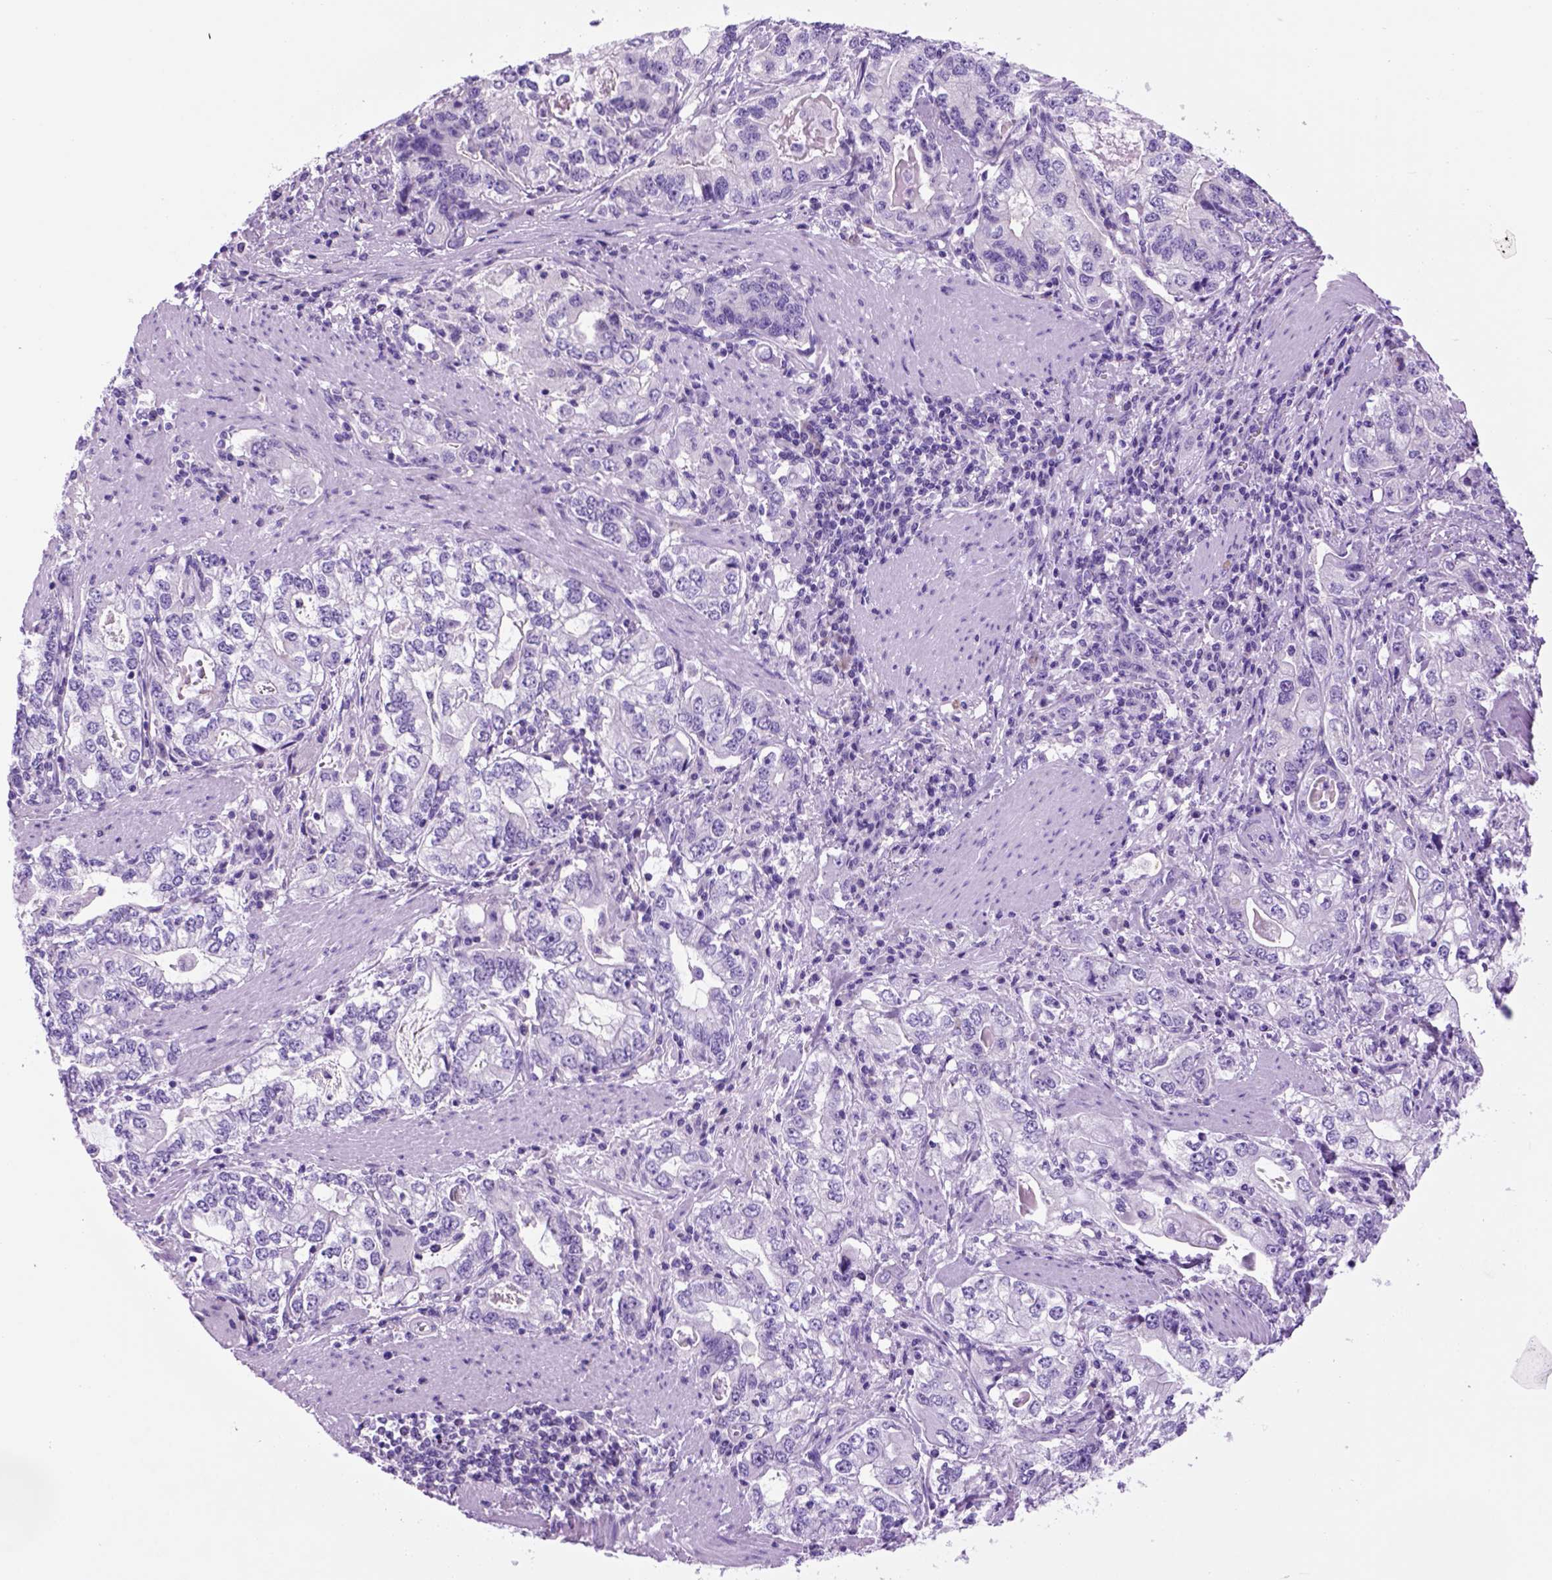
{"staining": {"intensity": "negative", "quantity": "none", "location": "none"}, "tissue": "stomach cancer", "cell_type": "Tumor cells", "image_type": "cancer", "snomed": [{"axis": "morphology", "description": "Adenocarcinoma, NOS"}, {"axis": "topography", "description": "Stomach, lower"}], "caption": "This image is of stomach cancer stained with immunohistochemistry (IHC) to label a protein in brown with the nuclei are counter-stained blue. There is no expression in tumor cells.", "gene": "HHIPL2", "patient": {"sex": "female", "age": 72}}